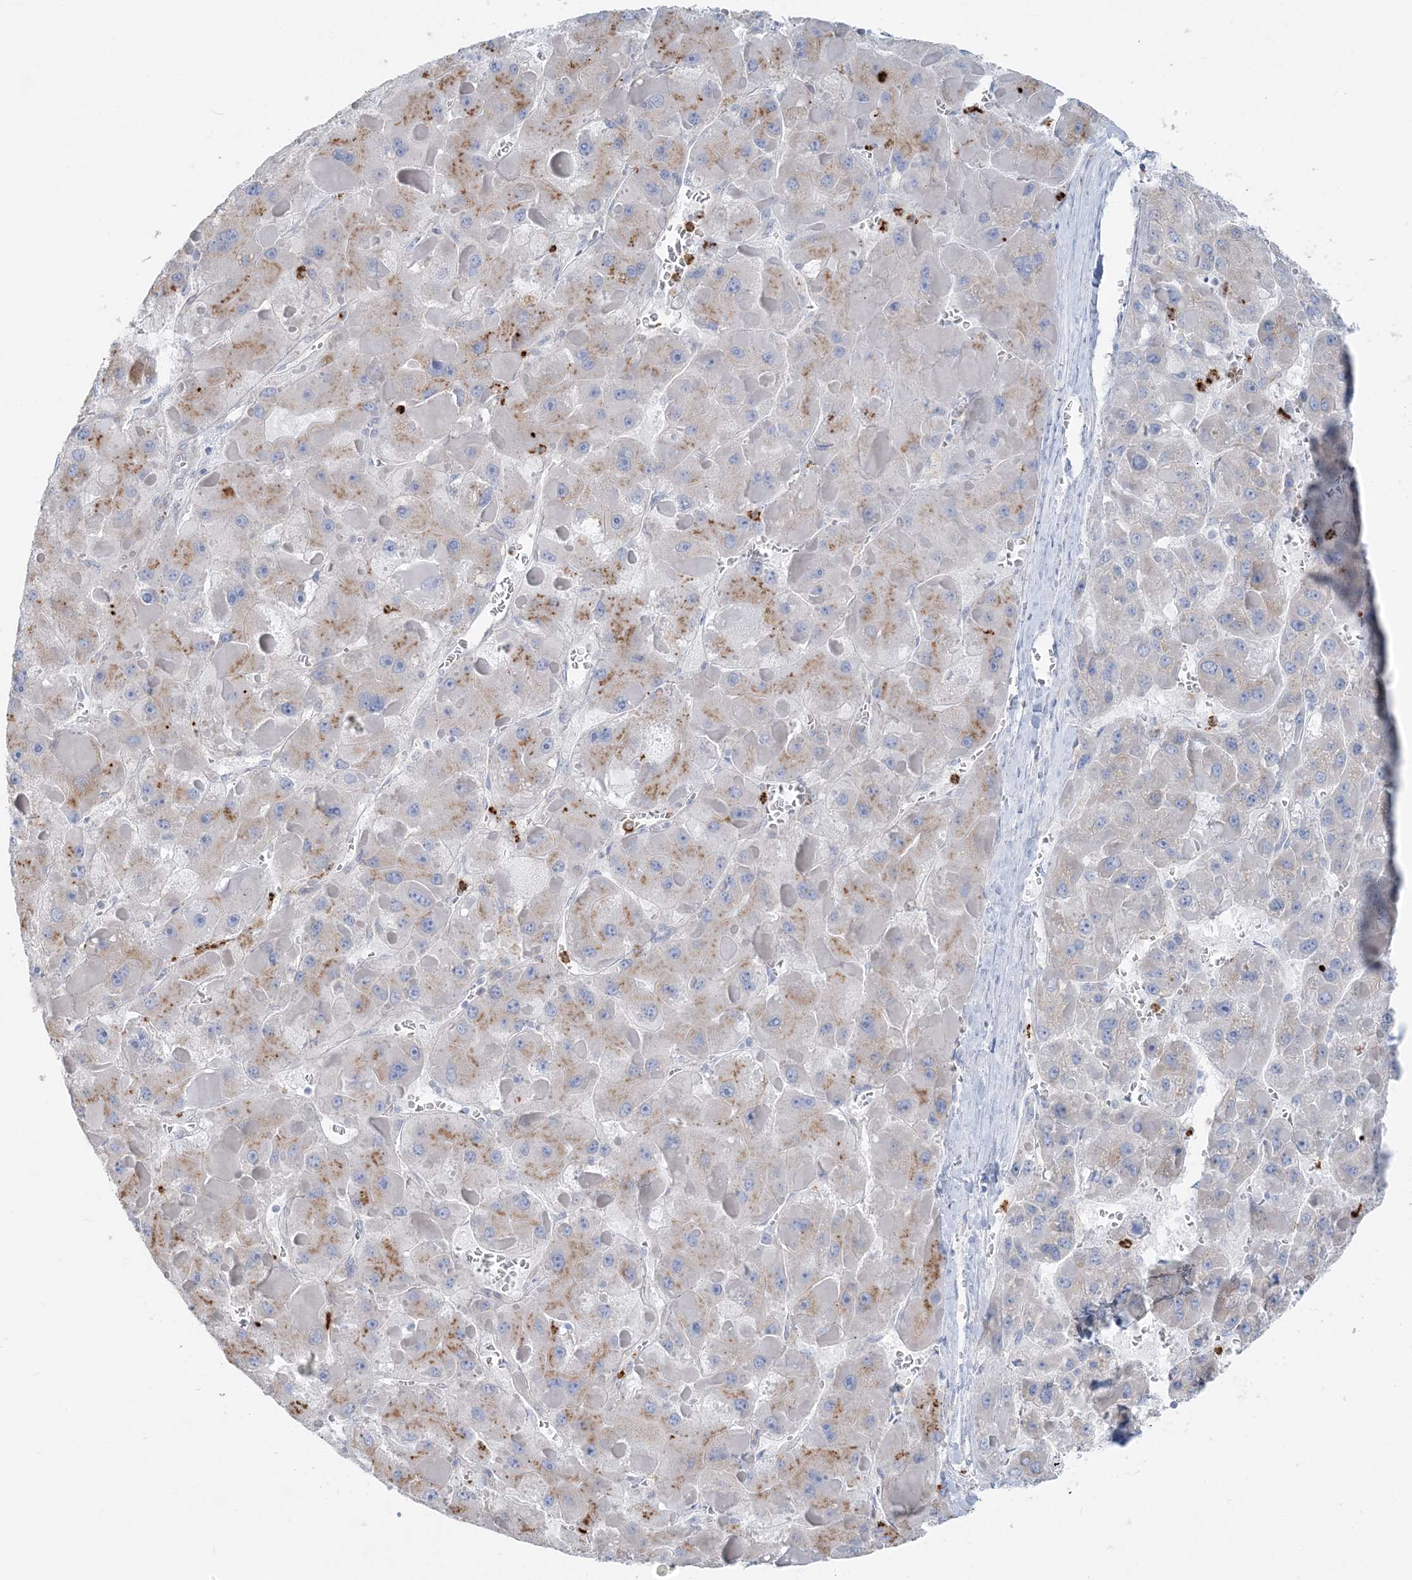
{"staining": {"intensity": "negative", "quantity": "none", "location": "none"}, "tissue": "liver cancer", "cell_type": "Tumor cells", "image_type": "cancer", "snomed": [{"axis": "morphology", "description": "Carcinoma, Hepatocellular, NOS"}, {"axis": "topography", "description": "Liver"}], "caption": "IHC histopathology image of neoplastic tissue: liver hepatocellular carcinoma stained with DAB reveals no significant protein staining in tumor cells.", "gene": "CCNJ", "patient": {"sex": "female", "age": 73}}